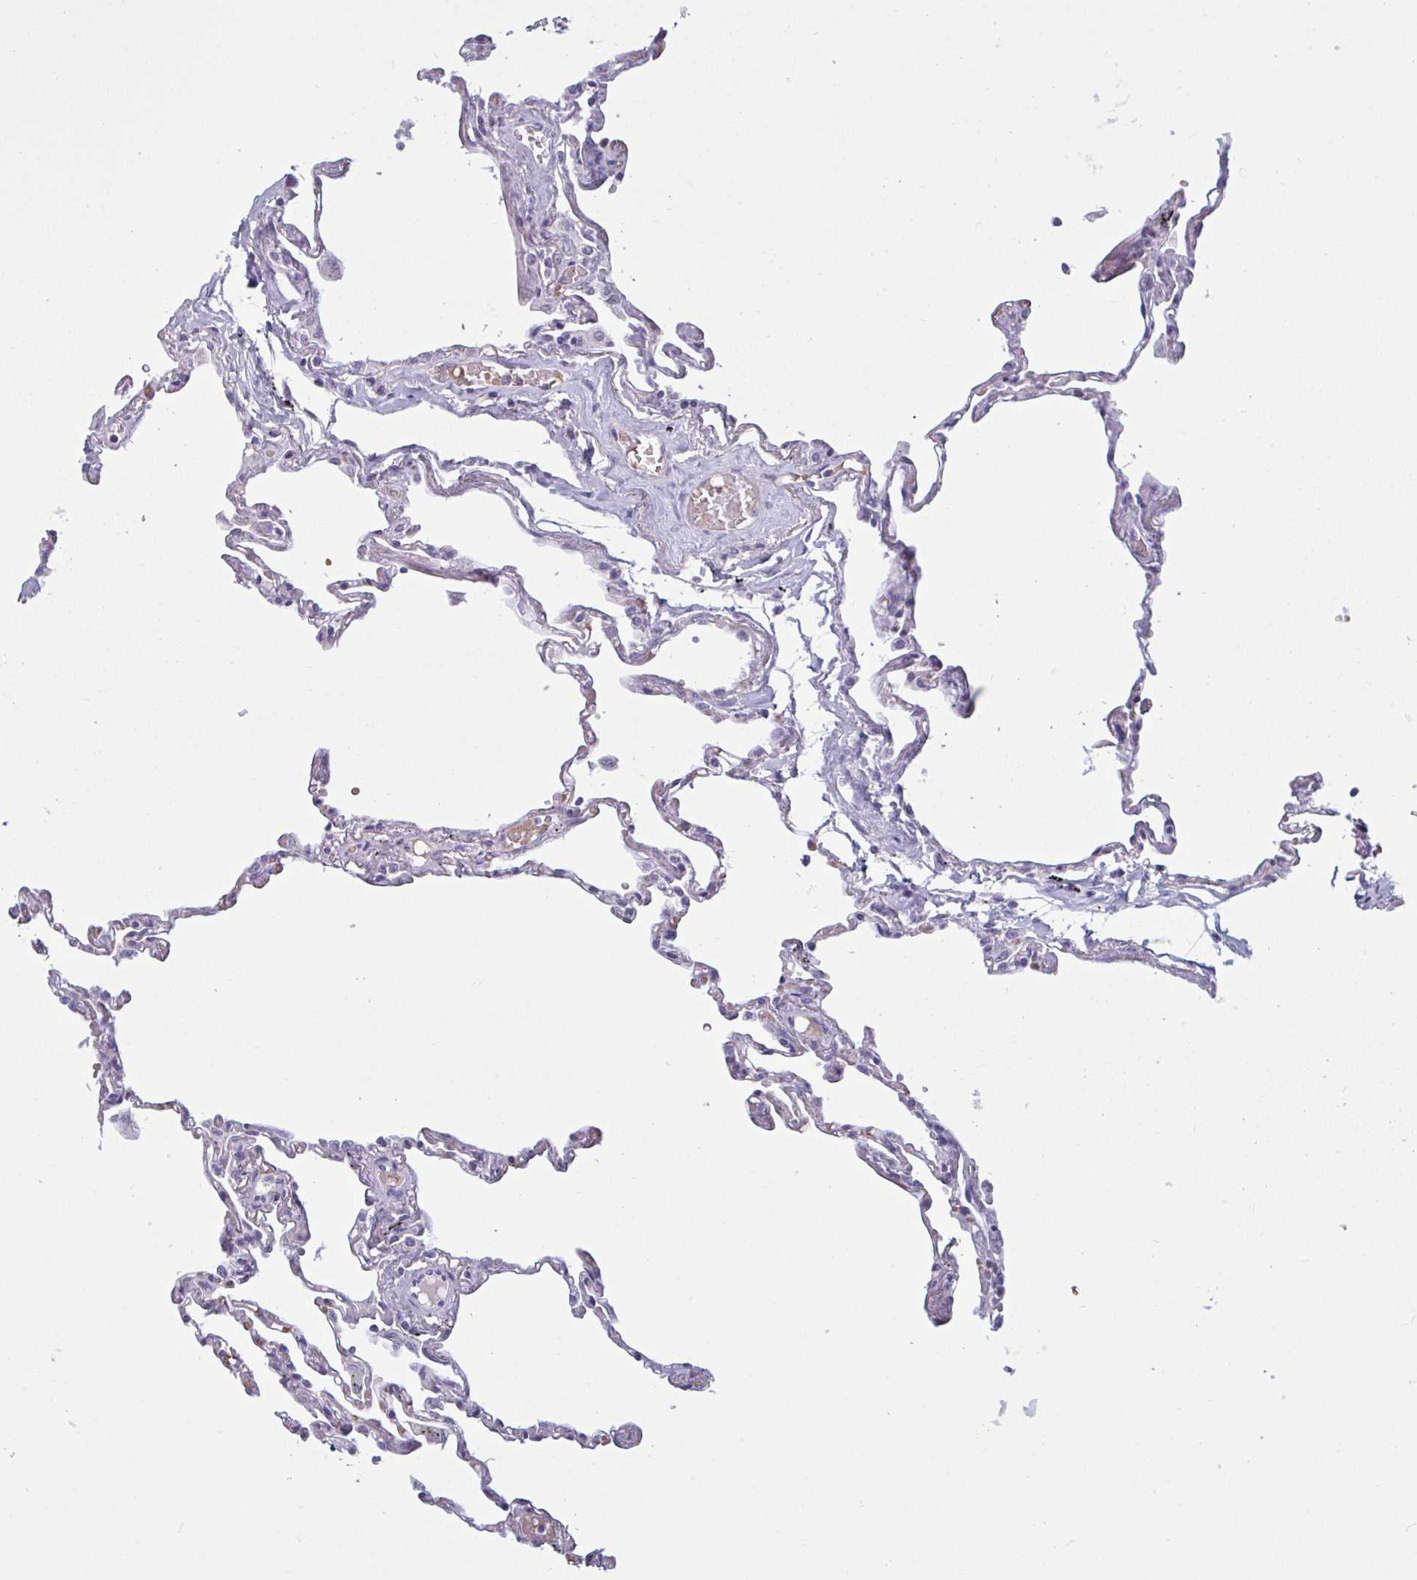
{"staining": {"intensity": "negative", "quantity": "none", "location": "none"}, "tissue": "lung", "cell_type": "Alveolar cells", "image_type": "normal", "snomed": [{"axis": "morphology", "description": "Normal tissue, NOS"}, {"axis": "topography", "description": "Lung"}], "caption": "Lung was stained to show a protein in brown. There is no significant expression in alveolar cells. (DAB immunohistochemistry (IHC) visualized using brightfield microscopy, high magnification).", "gene": "HSD11B2", "patient": {"sex": "female", "age": 67}}